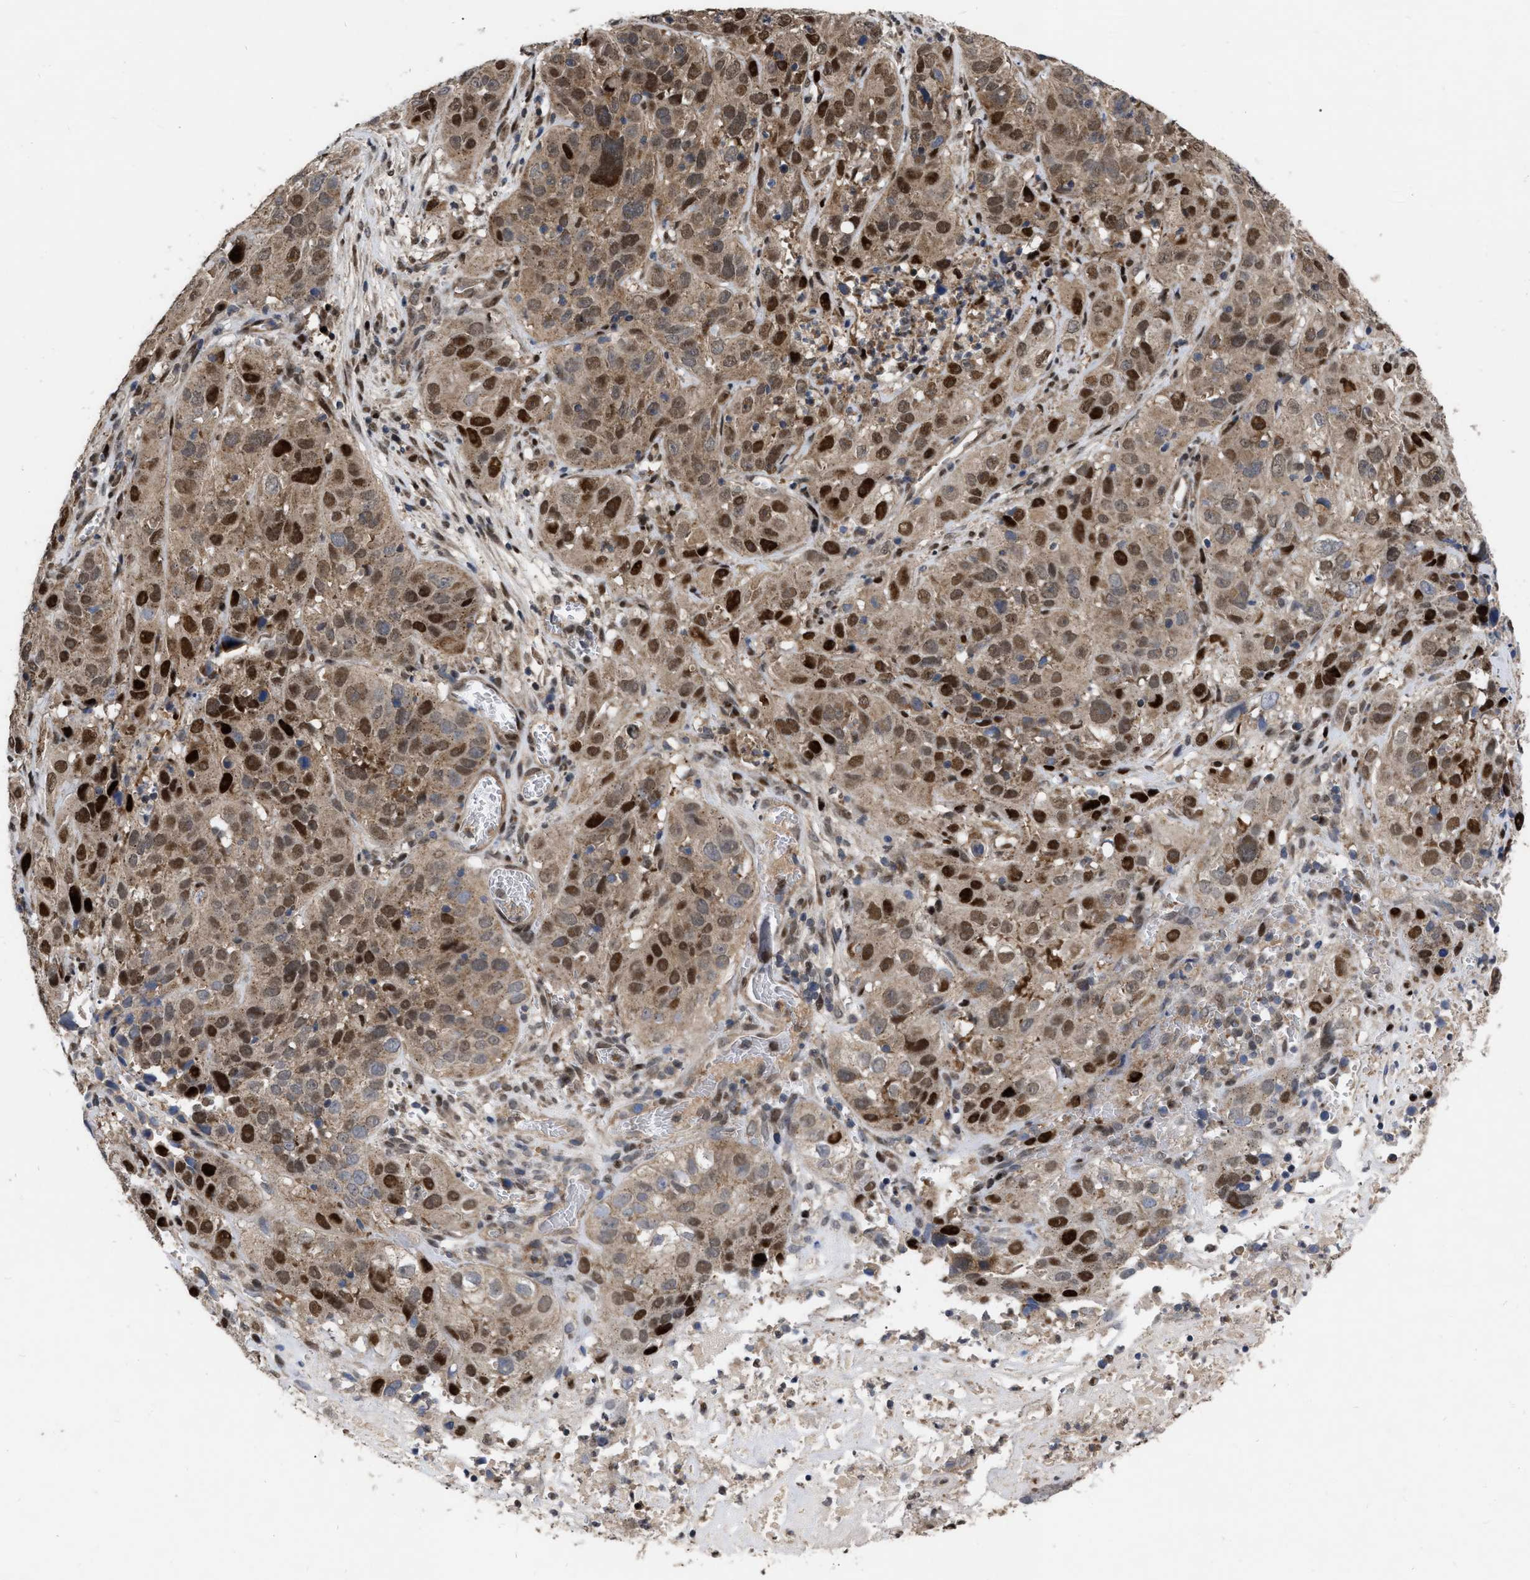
{"staining": {"intensity": "strong", "quantity": "25%-75%", "location": "cytoplasmic/membranous,nuclear"}, "tissue": "cervical cancer", "cell_type": "Tumor cells", "image_type": "cancer", "snomed": [{"axis": "morphology", "description": "Squamous cell carcinoma, NOS"}, {"axis": "topography", "description": "Cervix"}], "caption": "Cervical squamous cell carcinoma stained for a protein reveals strong cytoplasmic/membranous and nuclear positivity in tumor cells. The staining was performed using DAB to visualize the protein expression in brown, while the nuclei were stained in blue with hematoxylin (Magnification: 20x).", "gene": "MDM4", "patient": {"sex": "female", "age": 32}}